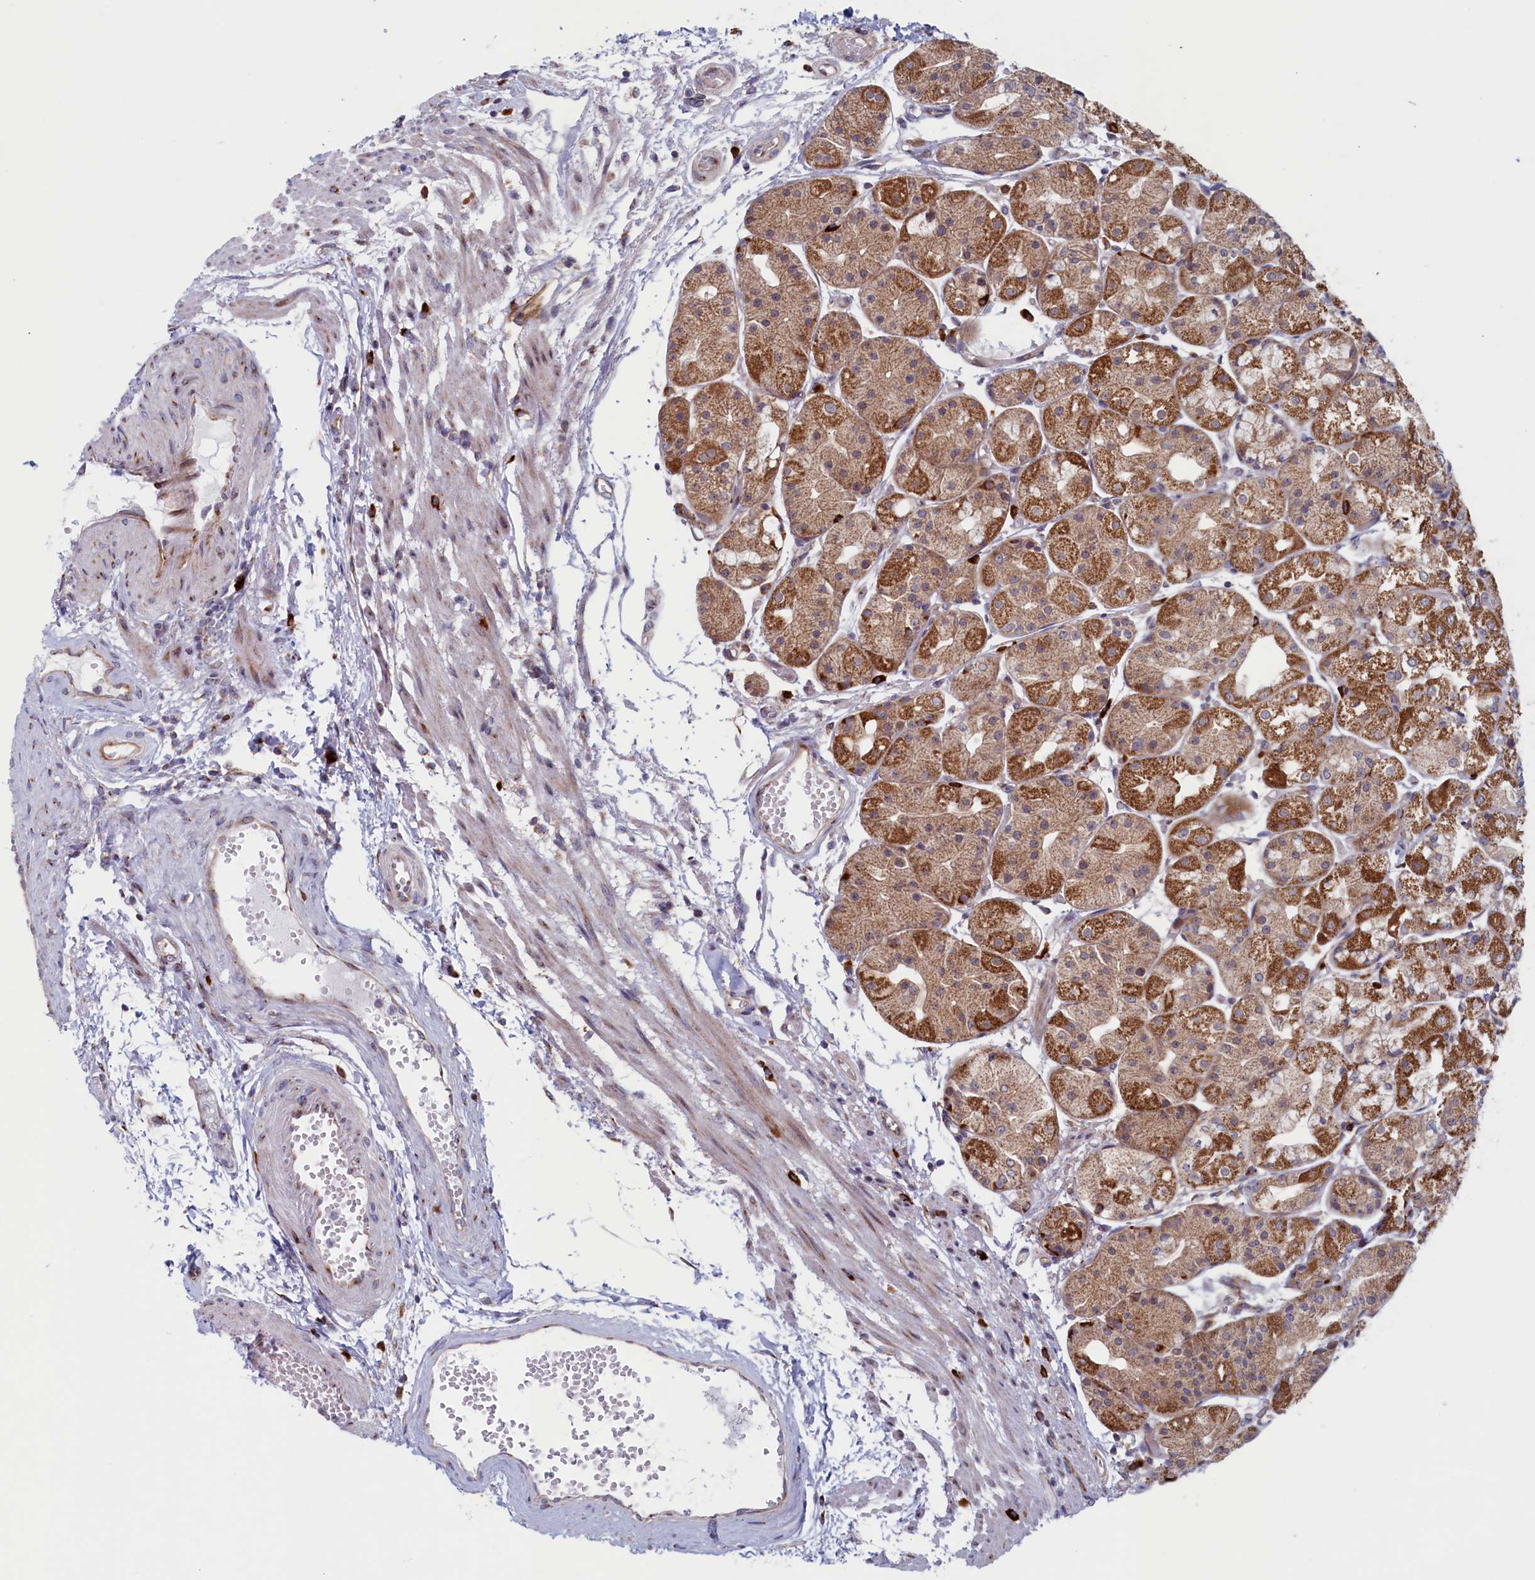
{"staining": {"intensity": "strong", "quantity": "25%-75%", "location": "cytoplasmic/membranous"}, "tissue": "stomach", "cell_type": "Glandular cells", "image_type": "normal", "snomed": [{"axis": "morphology", "description": "Normal tissue, NOS"}, {"axis": "topography", "description": "Stomach, upper"}], "caption": "DAB immunohistochemical staining of unremarkable human stomach shows strong cytoplasmic/membranous protein expression in about 25%-75% of glandular cells. (IHC, brightfield microscopy, high magnification).", "gene": "MTFMT", "patient": {"sex": "male", "age": 72}}